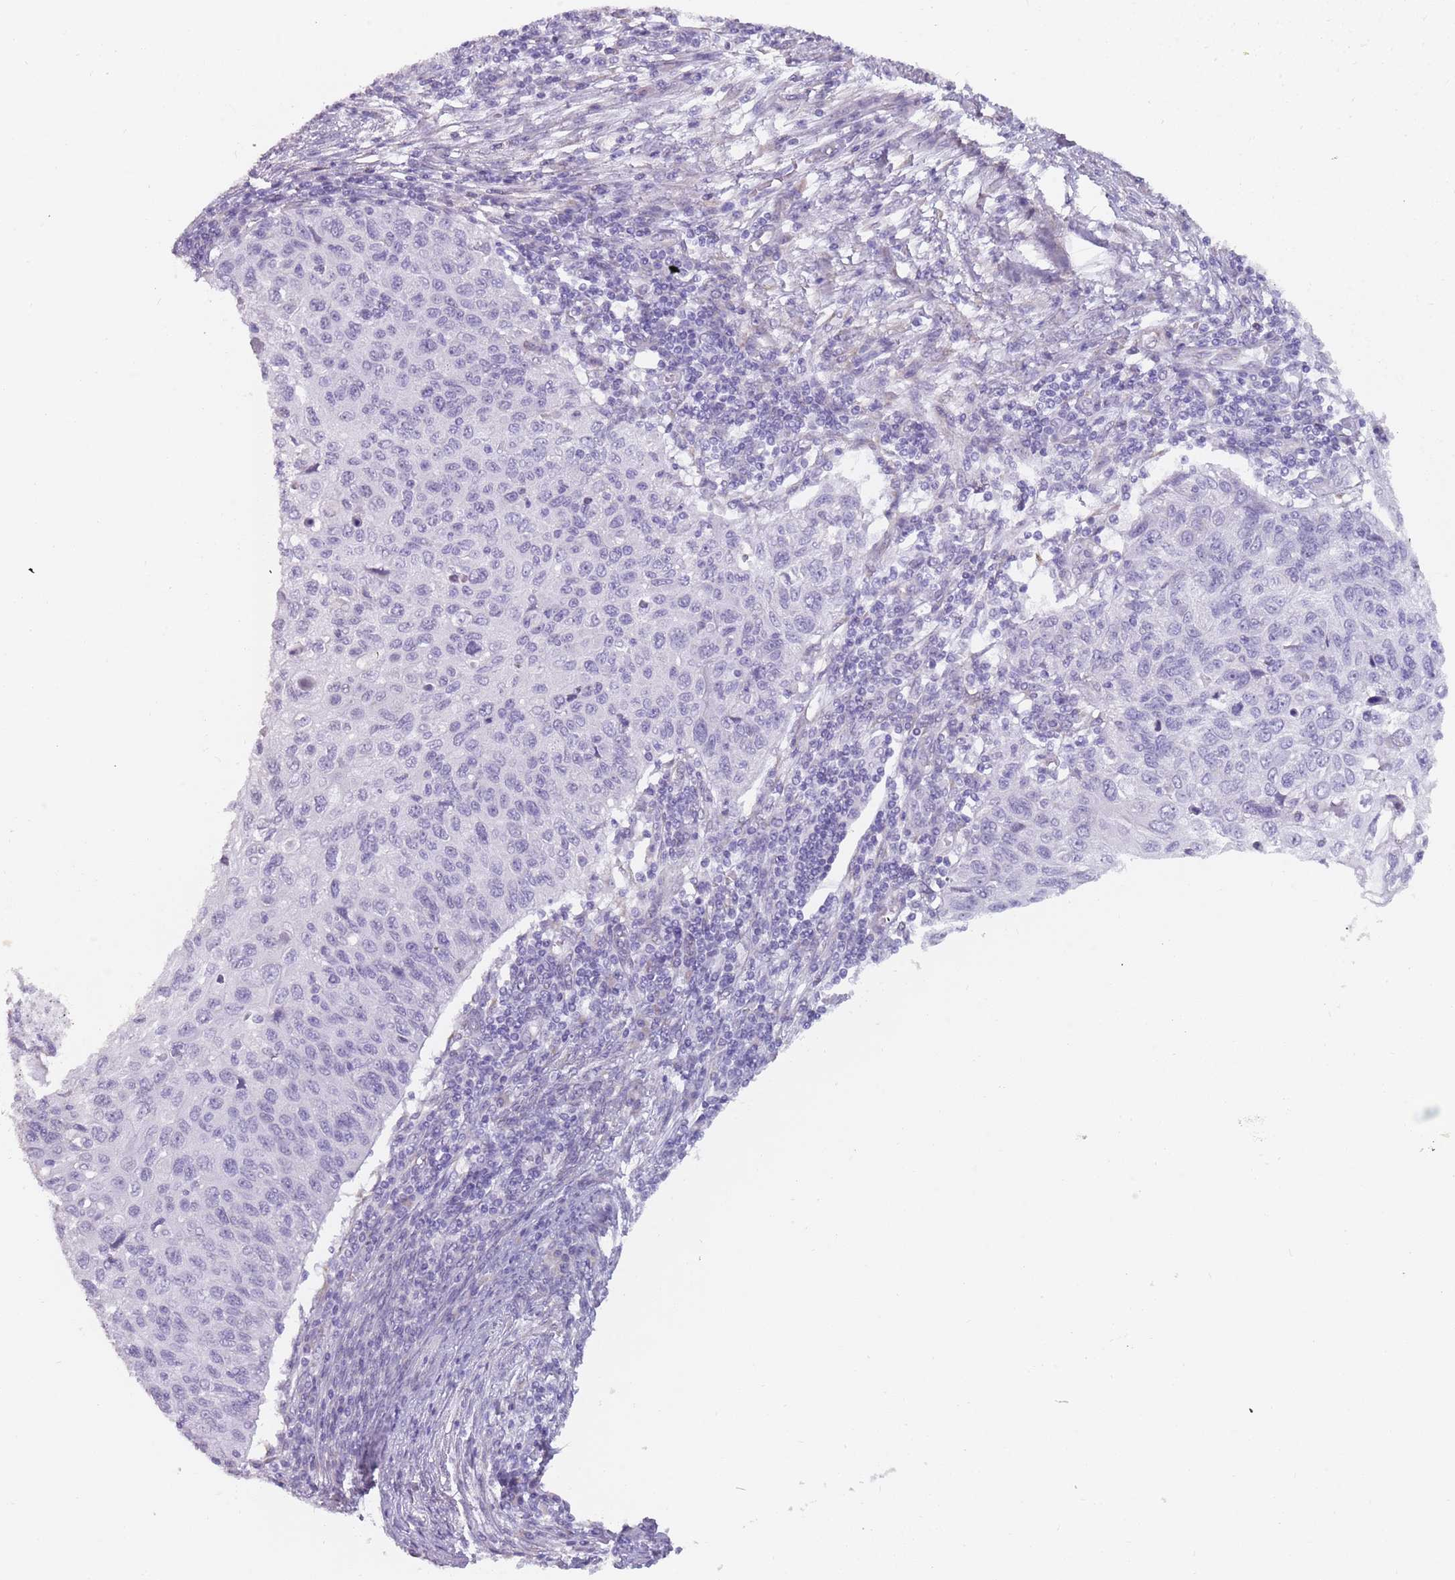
{"staining": {"intensity": "negative", "quantity": "none", "location": "none"}, "tissue": "cervical cancer", "cell_type": "Tumor cells", "image_type": "cancer", "snomed": [{"axis": "morphology", "description": "Squamous cell carcinoma, NOS"}, {"axis": "topography", "description": "Cervix"}], "caption": "Tumor cells show no significant protein staining in cervical cancer.", "gene": "DDX4", "patient": {"sex": "female", "age": 70}}